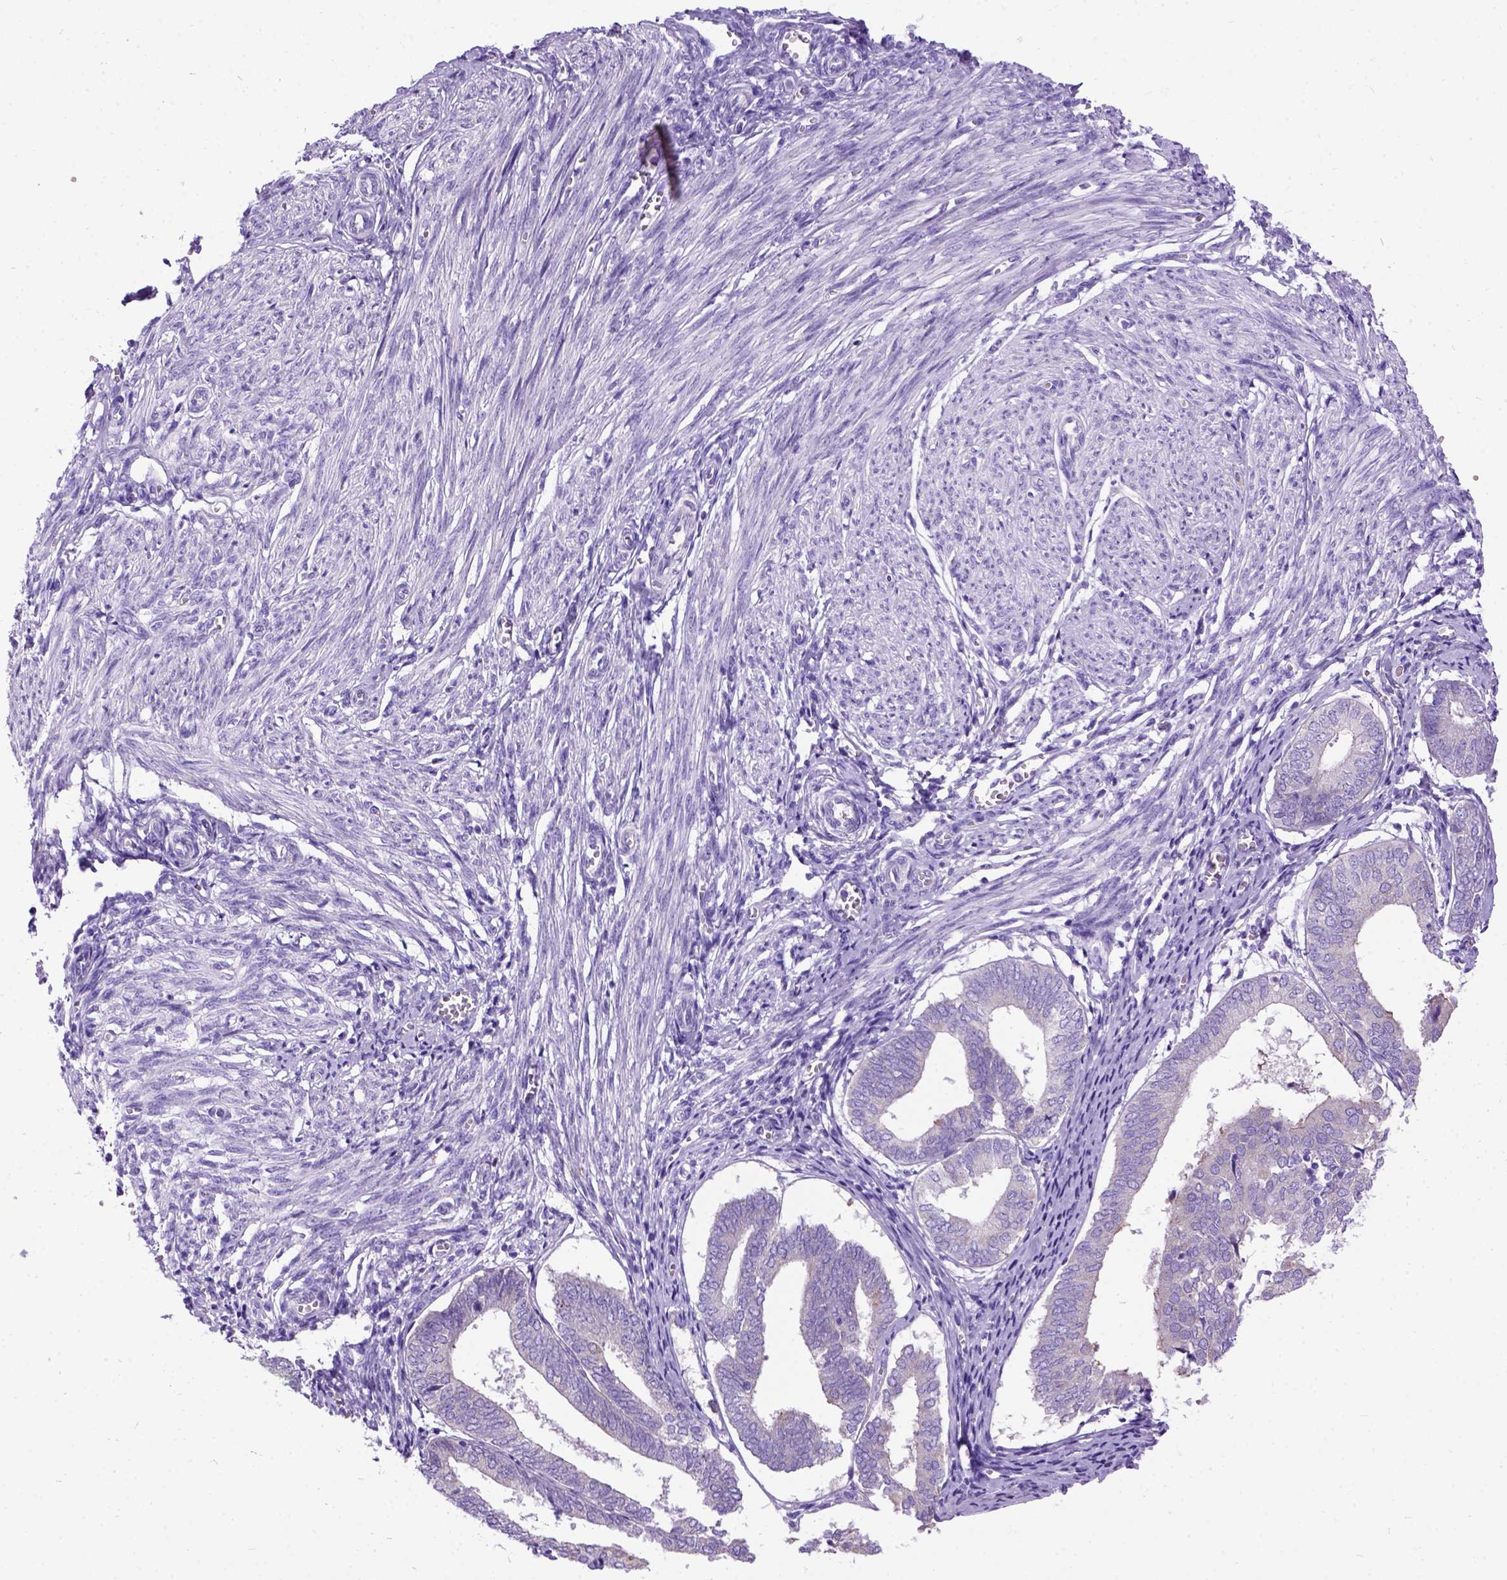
{"staining": {"intensity": "negative", "quantity": "none", "location": "none"}, "tissue": "endometrium", "cell_type": "Cells in endometrial stroma", "image_type": "normal", "snomed": [{"axis": "morphology", "description": "Normal tissue, NOS"}, {"axis": "topography", "description": "Endometrium"}], "caption": "Immunohistochemistry (IHC) of unremarkable endometrium exhibits no staining in cells in endometrial stroma.", "gene": "CFAP54", "patient": {"sex": "female", "age": 50}}